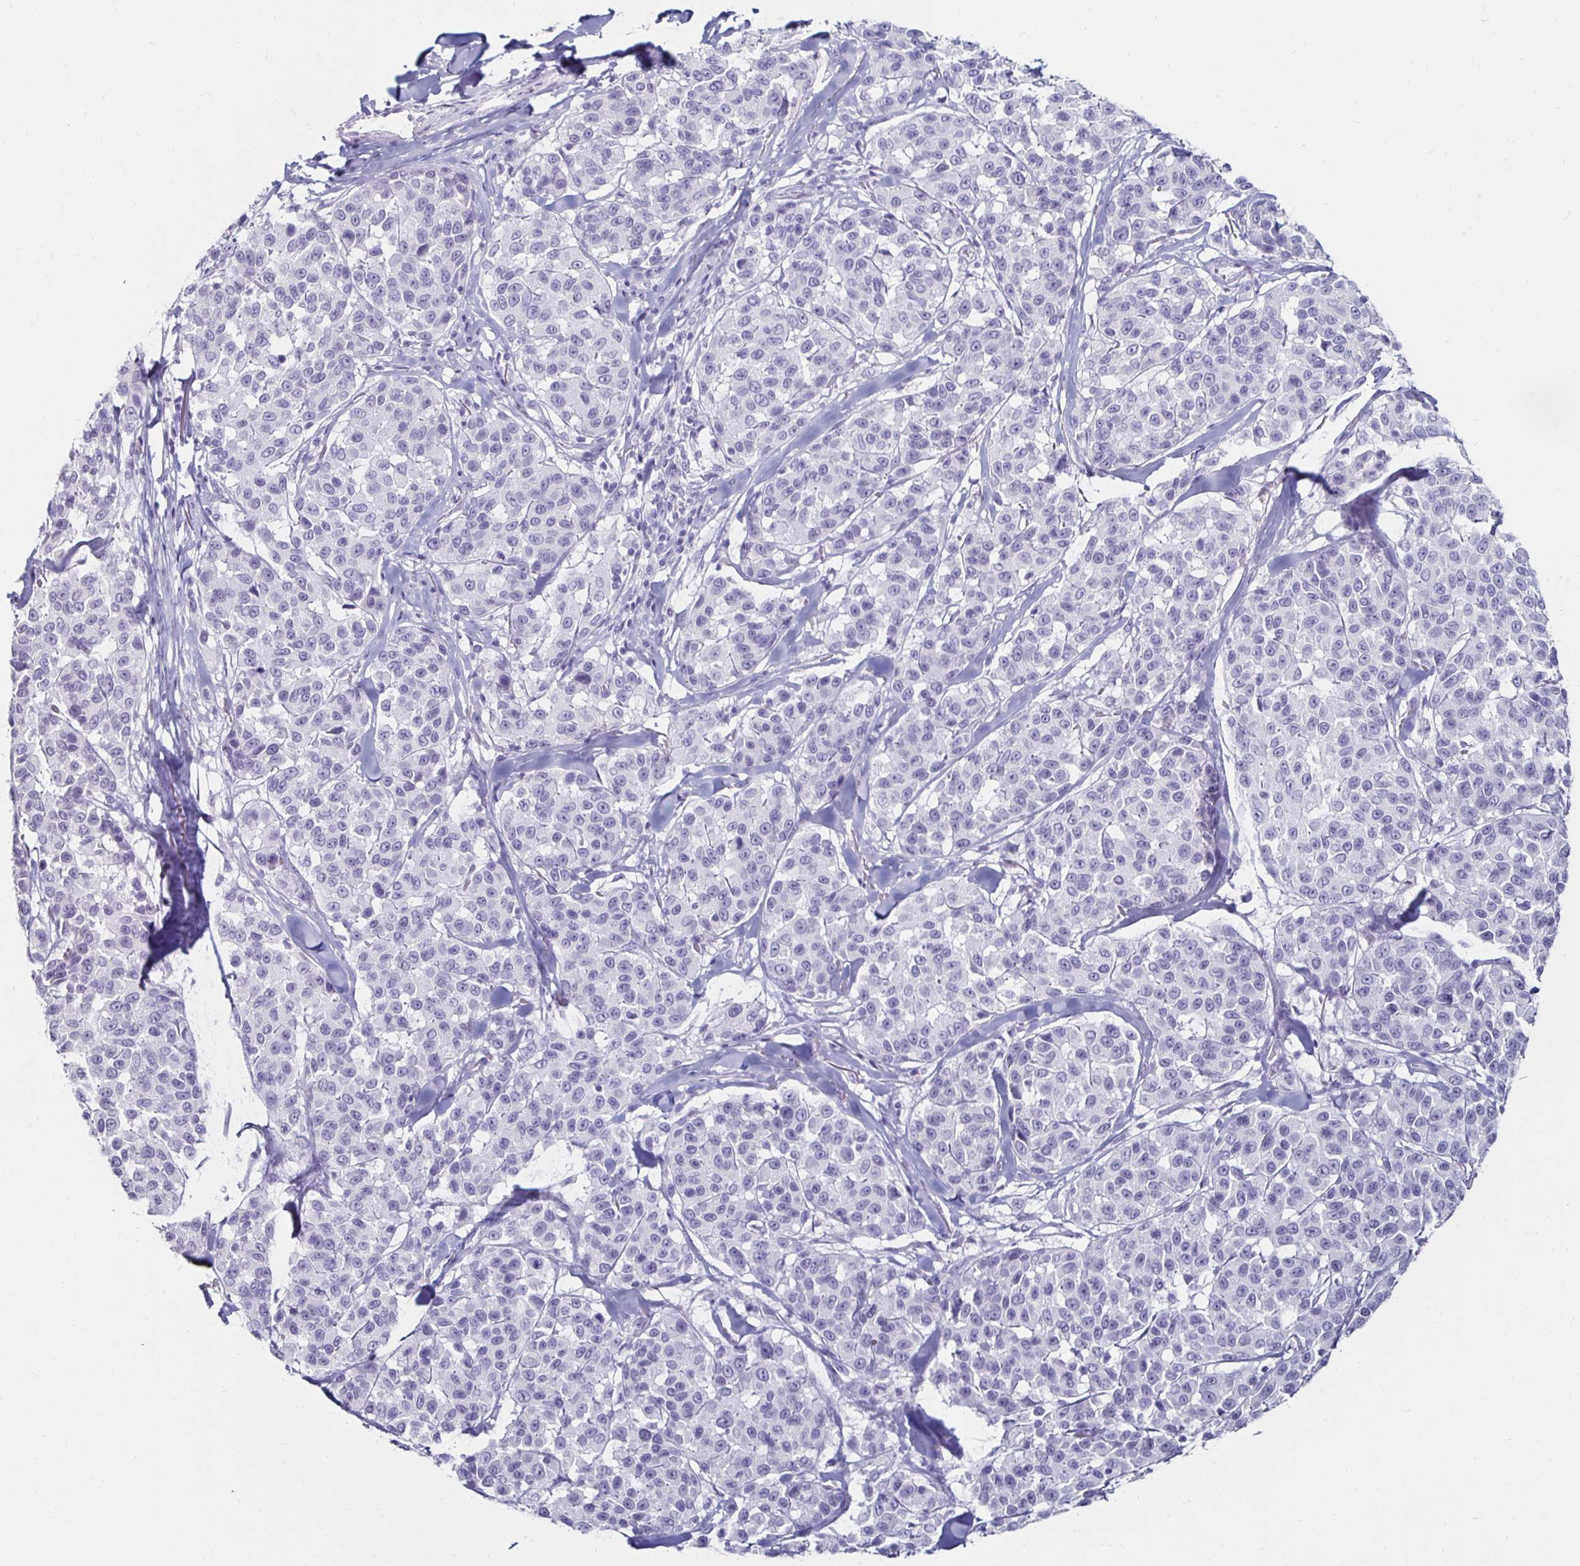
{"staining": {"intensity": "negative", "quantity": "none", "location": "none"}, "tissue": "melanoma", "cell_type": "Tumor cells", "image_type": "cancer", "snomed": [{"axis": "morphology", "description": "Malignant melanoma, NOS"}, {"axis": "topography", "description": "Skin"}], "caption": "Melanoma stained for a protein using immunohistochemistry demonstrates no positivity tumor cells.", "gene": "TOMM34", "patient": {"sex": "female", "age": 66}}